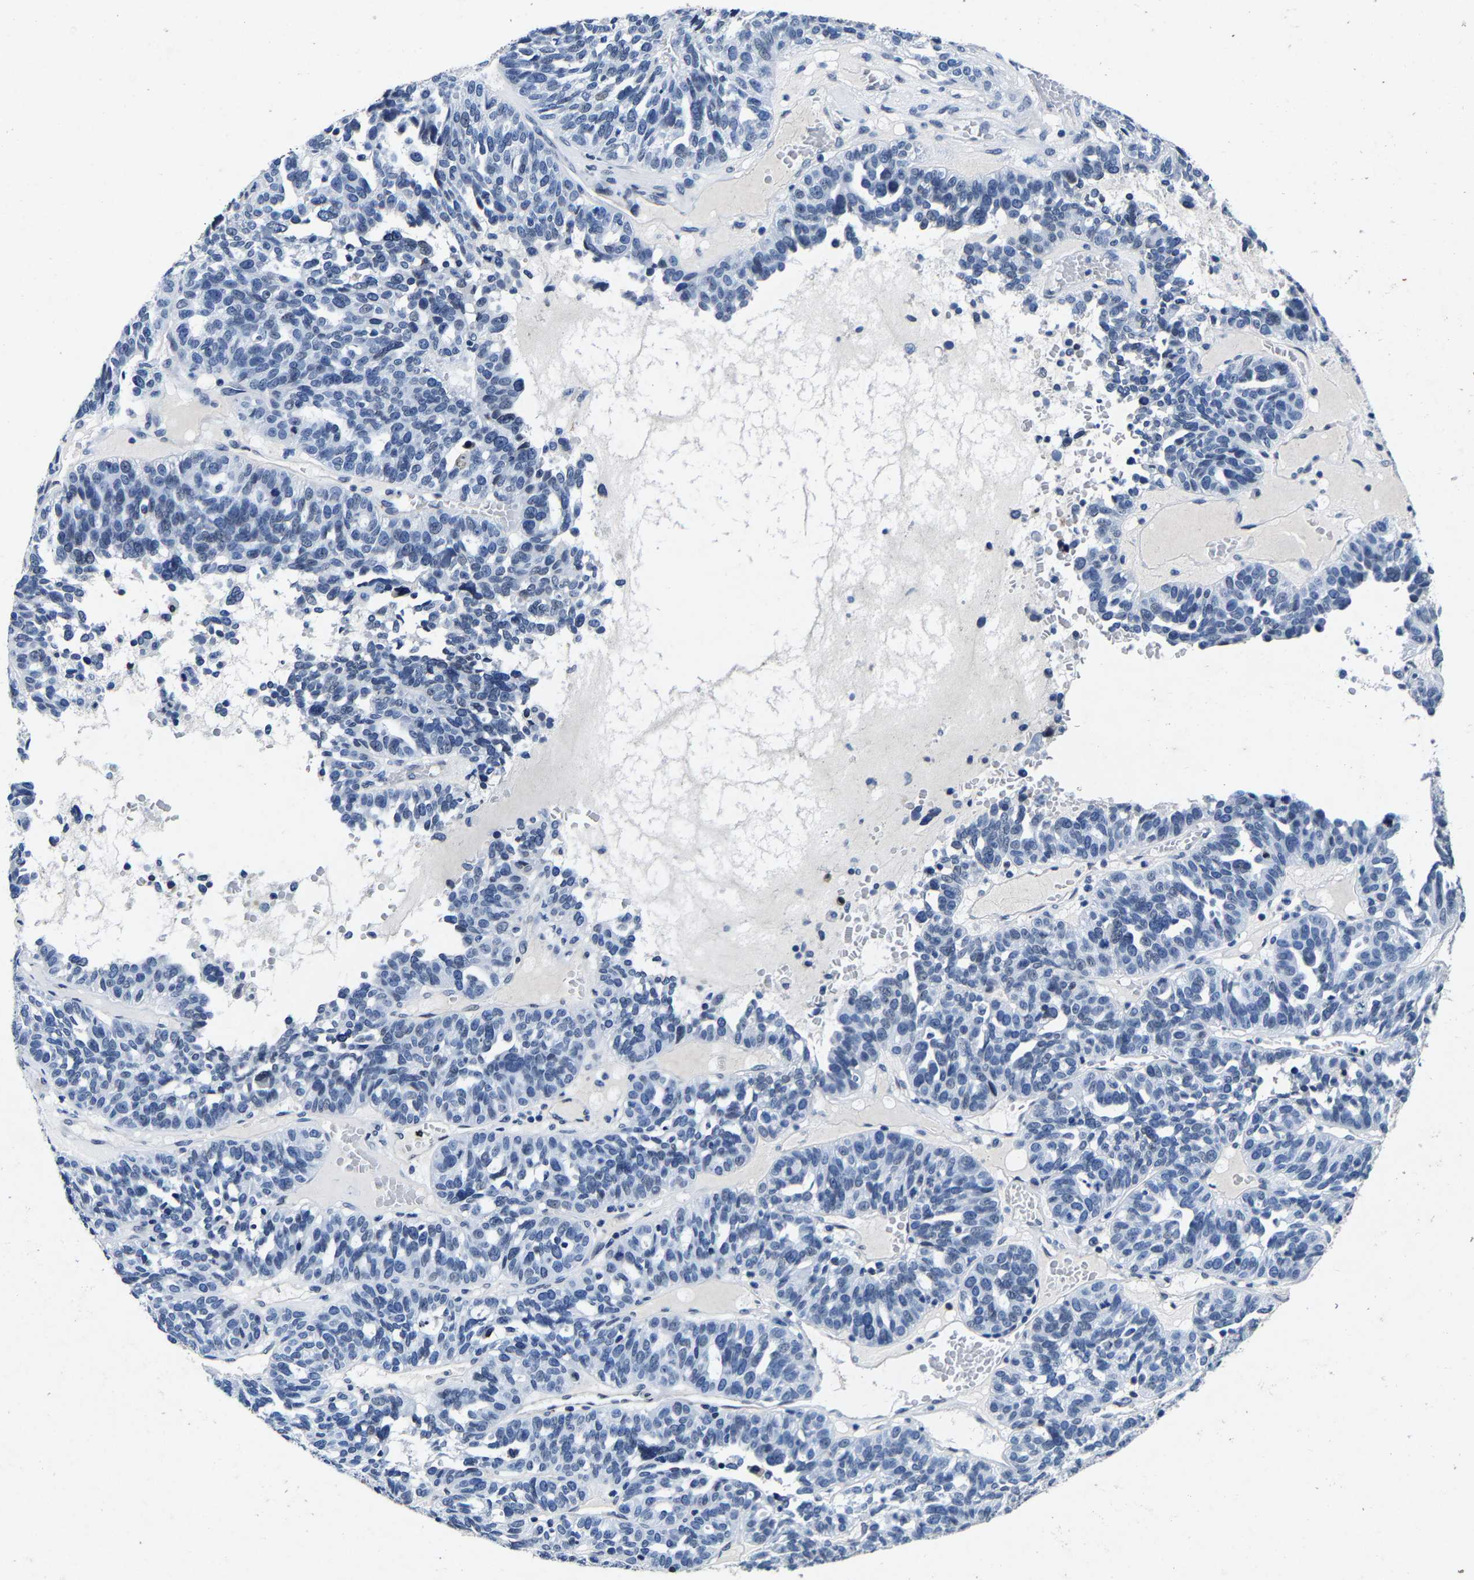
{"staining": {"intensity": "negative", "quantity": "none", "location": "none"}, "tissue": "ovarian cancer", "cell_type": "Tumor cells", "image_type": "cancer", "snomed": [{"axis": "morphology", "description": "Cystadenocarcinoma, serous, NOS"}, {"axis": "topography", "description": "Ovary"}], "caption": "An immunohistochemistry (IHC) micrograph of serous cystadenocarcinoma (ovarian) is shown. There is no staining in tumor cells of serous cystadenocarcinoma (ovarian).", "gene": "UBN2", "patient": {"sex": "female", "age": 59}}